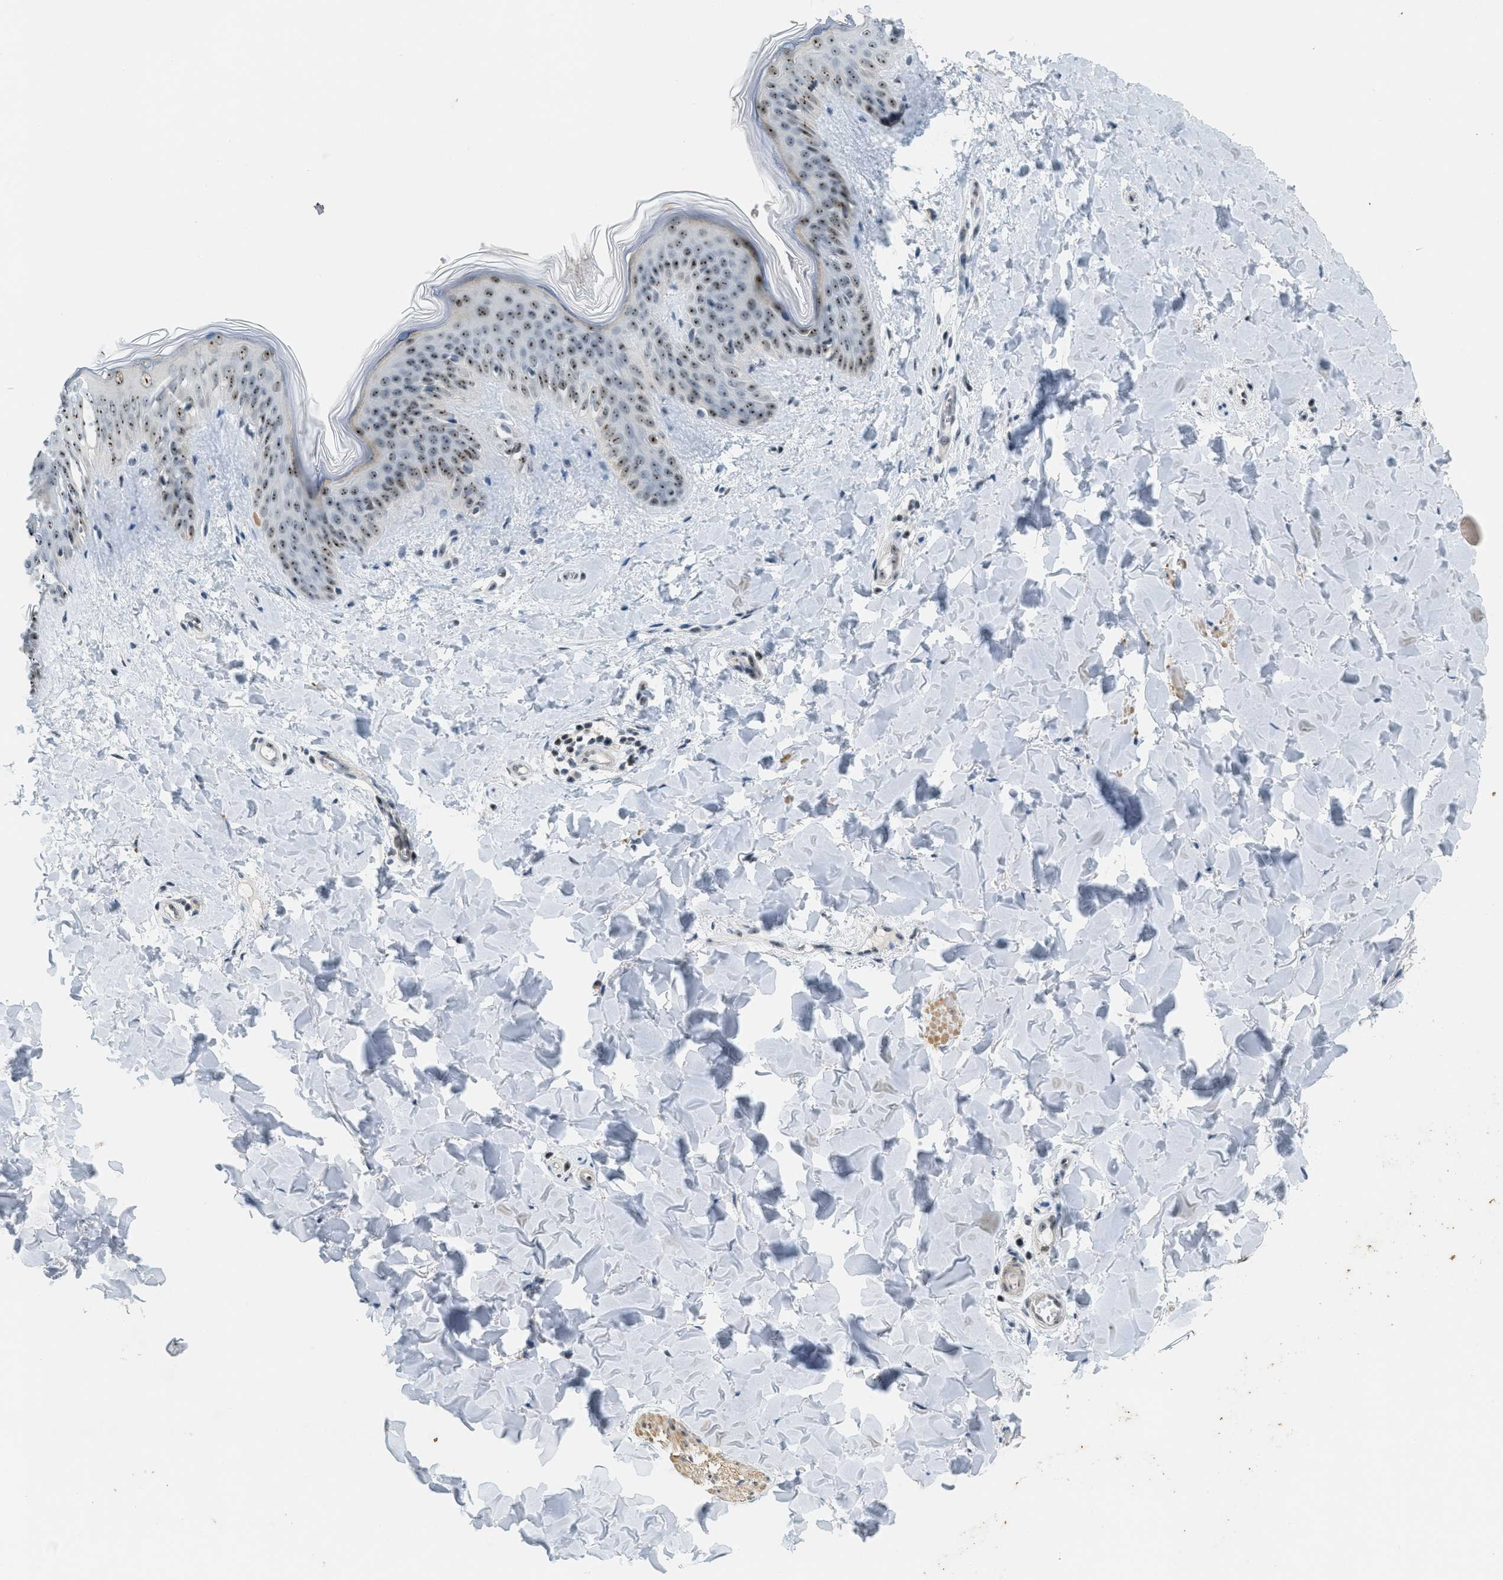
{"staining": {"intensity": "weak", "quantity": ">75%", "location": "nuclear"}, "tissue": "skin", "cell_type": "Fibroblasts", "image_type": "normal", "snomed": [{"axis": "morphology", "description": "Normal tissue, NOS"}, {"axis": "topography", "description": "Skin"}], "caption": "This image reveals IHC staining of normal human skin, with low weak nuclear positivity in approximately >75% of fibroblasts.", "gene": "DDX47", "patient": {"sex": "female", "age": 17}}